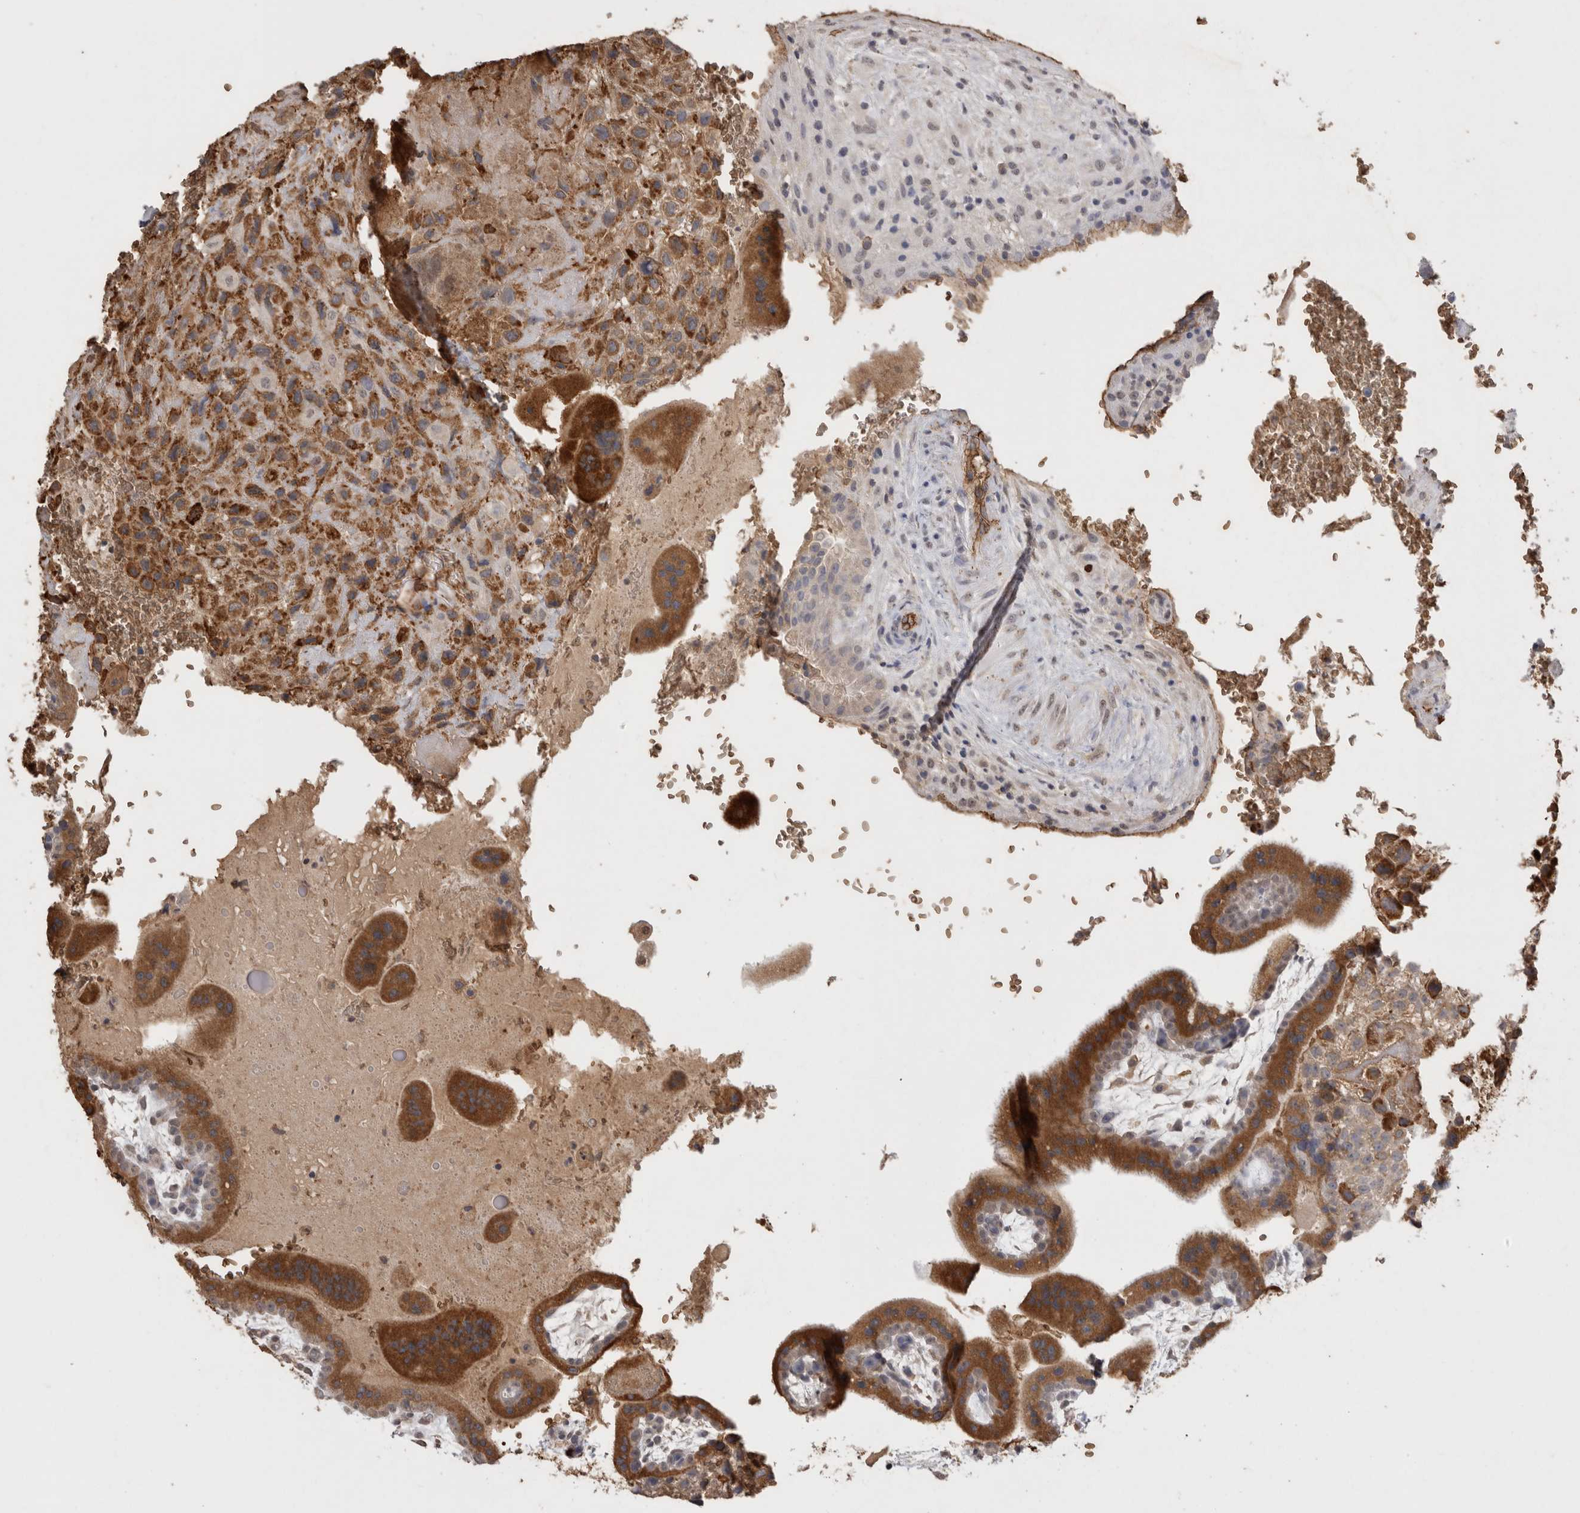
{"staining": {"intensity": "strong", "quantity": ">75%", "location": "cytoplasmic/membranous"}, "tissue": "placenta", "cell_type": "Decidual cells", "image_type": "normal", "snomed": [{"axis": "morphology", "description": "Normal tissue, NOS"}, {"axis": "topography", "description": "Placenta"}], "caption": "A photomicrograph of placenta stained for a protein shows strong cytoplasmic/membranous brown staining in decidual cells. (DAB = brown stain, brightfield microscopy at high magnification).", "gene": "IL27", "patient": {"sex": "female", "age": 35}}